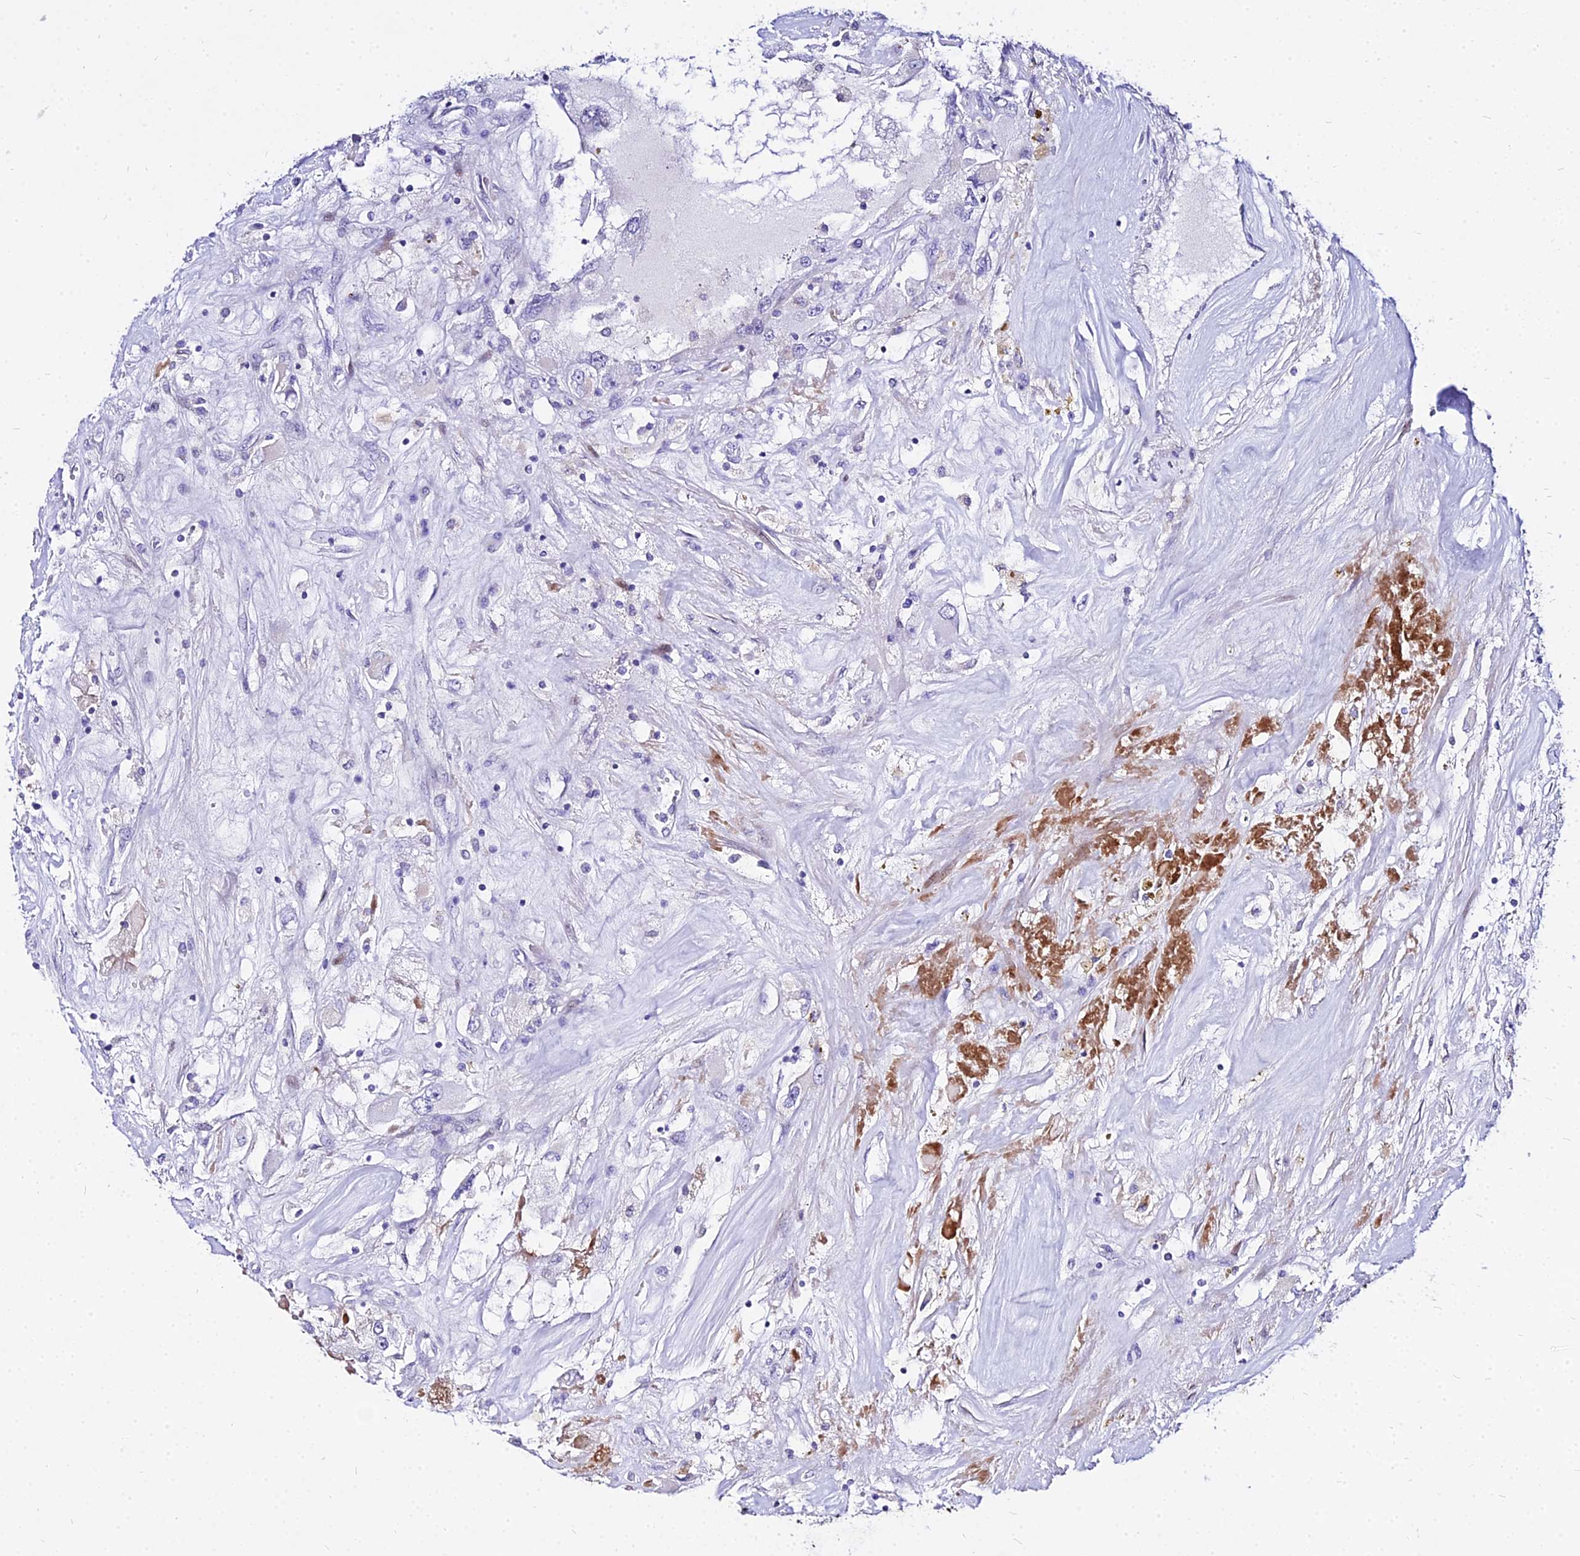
{"staining": {"intensity": "negative", "quantity": "none", "location": "none"}, "tissue": "renal cancer", "cell_type": "Tumor cells", "image_type": "cancer", "snomed": [{"axis": "morphology", "description": "Adenocarcinoma, NOS"}, {"axis": "topography", "description": "Kidney"}], "caption": "An IHC image of renal adenocarcinoma is shown. There is no staining in tumor cells of renal adenocarcinoma.", "gene": "CARD18", "patient": {"sex": "female", "age": 52}}